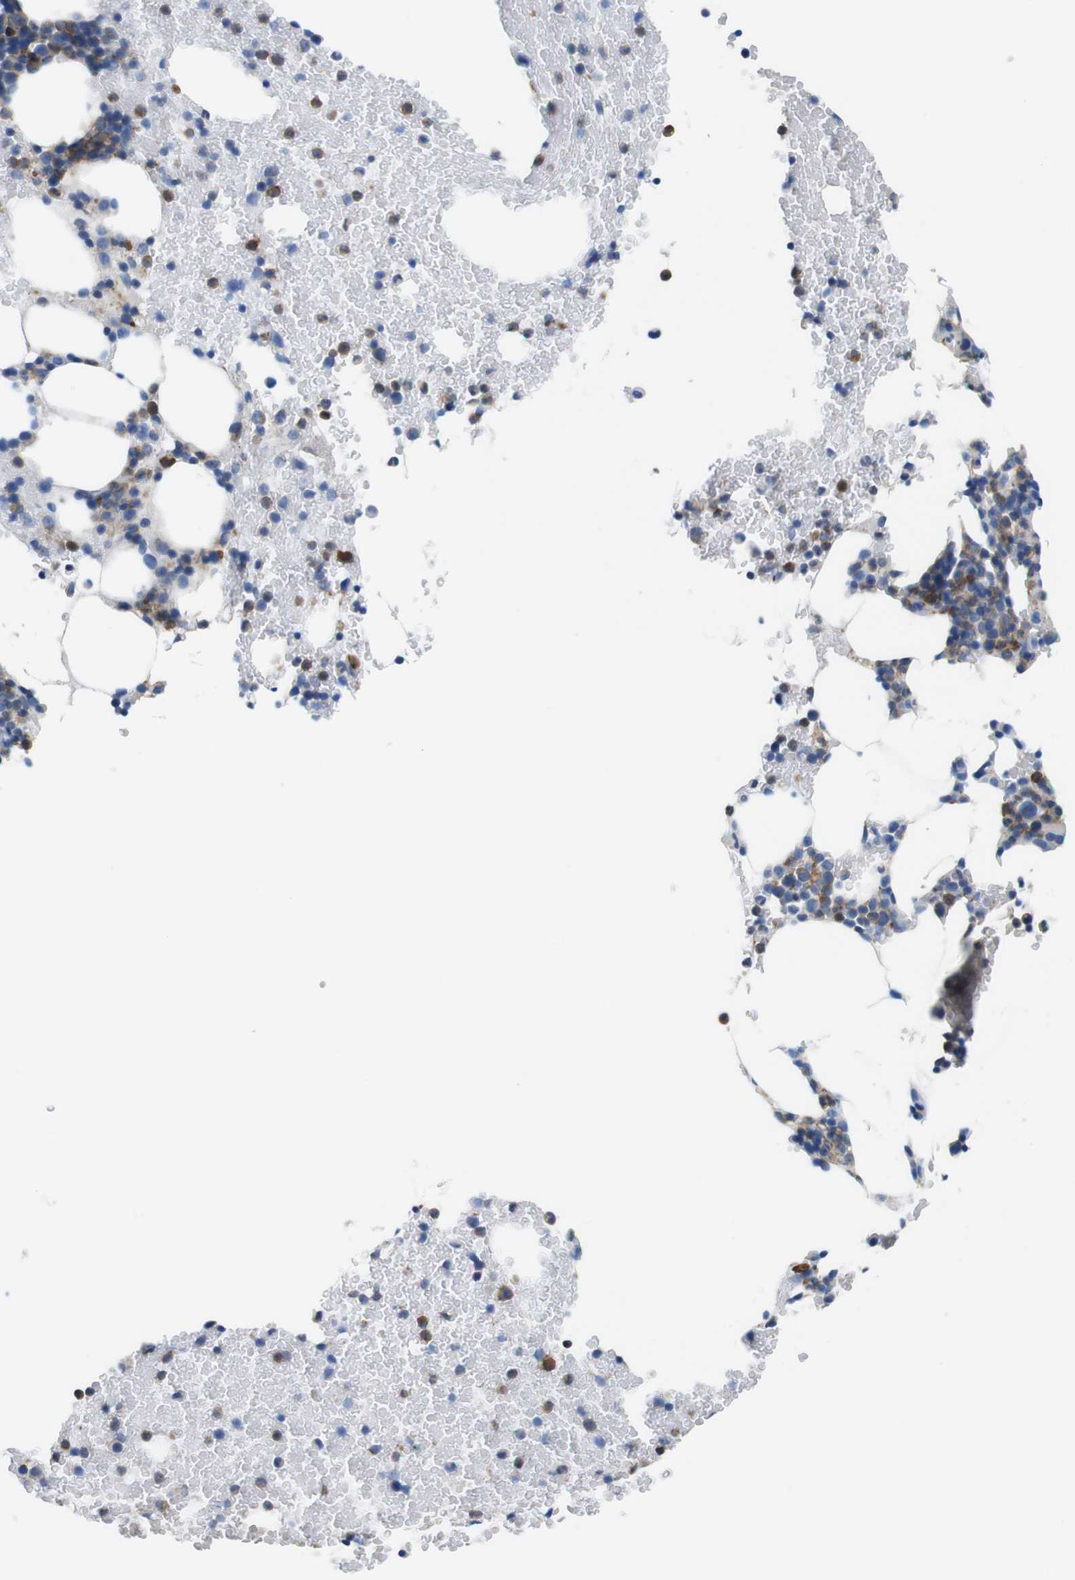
{"staining": {"intensity": "moderate", "quantity": "25%-75%", "location": "cytoplasmic/membranous"}, "tissue": "bone marrow", "cell_type": "Hematopoietic cells", "image_type": "normal", "snomed": [{"axis": "morphology", "description": "Normal tissue, NOS"}, {"axis": "morphology", "description": "Inflammation, NOS"}, {"axis": "topography", "description": "Bone marrow"}], "caption": "This micrograph shows unremarkable bone marrow stained with immunohistochemistry to label a protein in brown. The cytoplasmic/membranous of hematopoietic cells show moderate positivity for the protein. Nuclei are counter-stained blue.", "gene": "CD300C", "patient": {"sex": "female", "age": 70}}